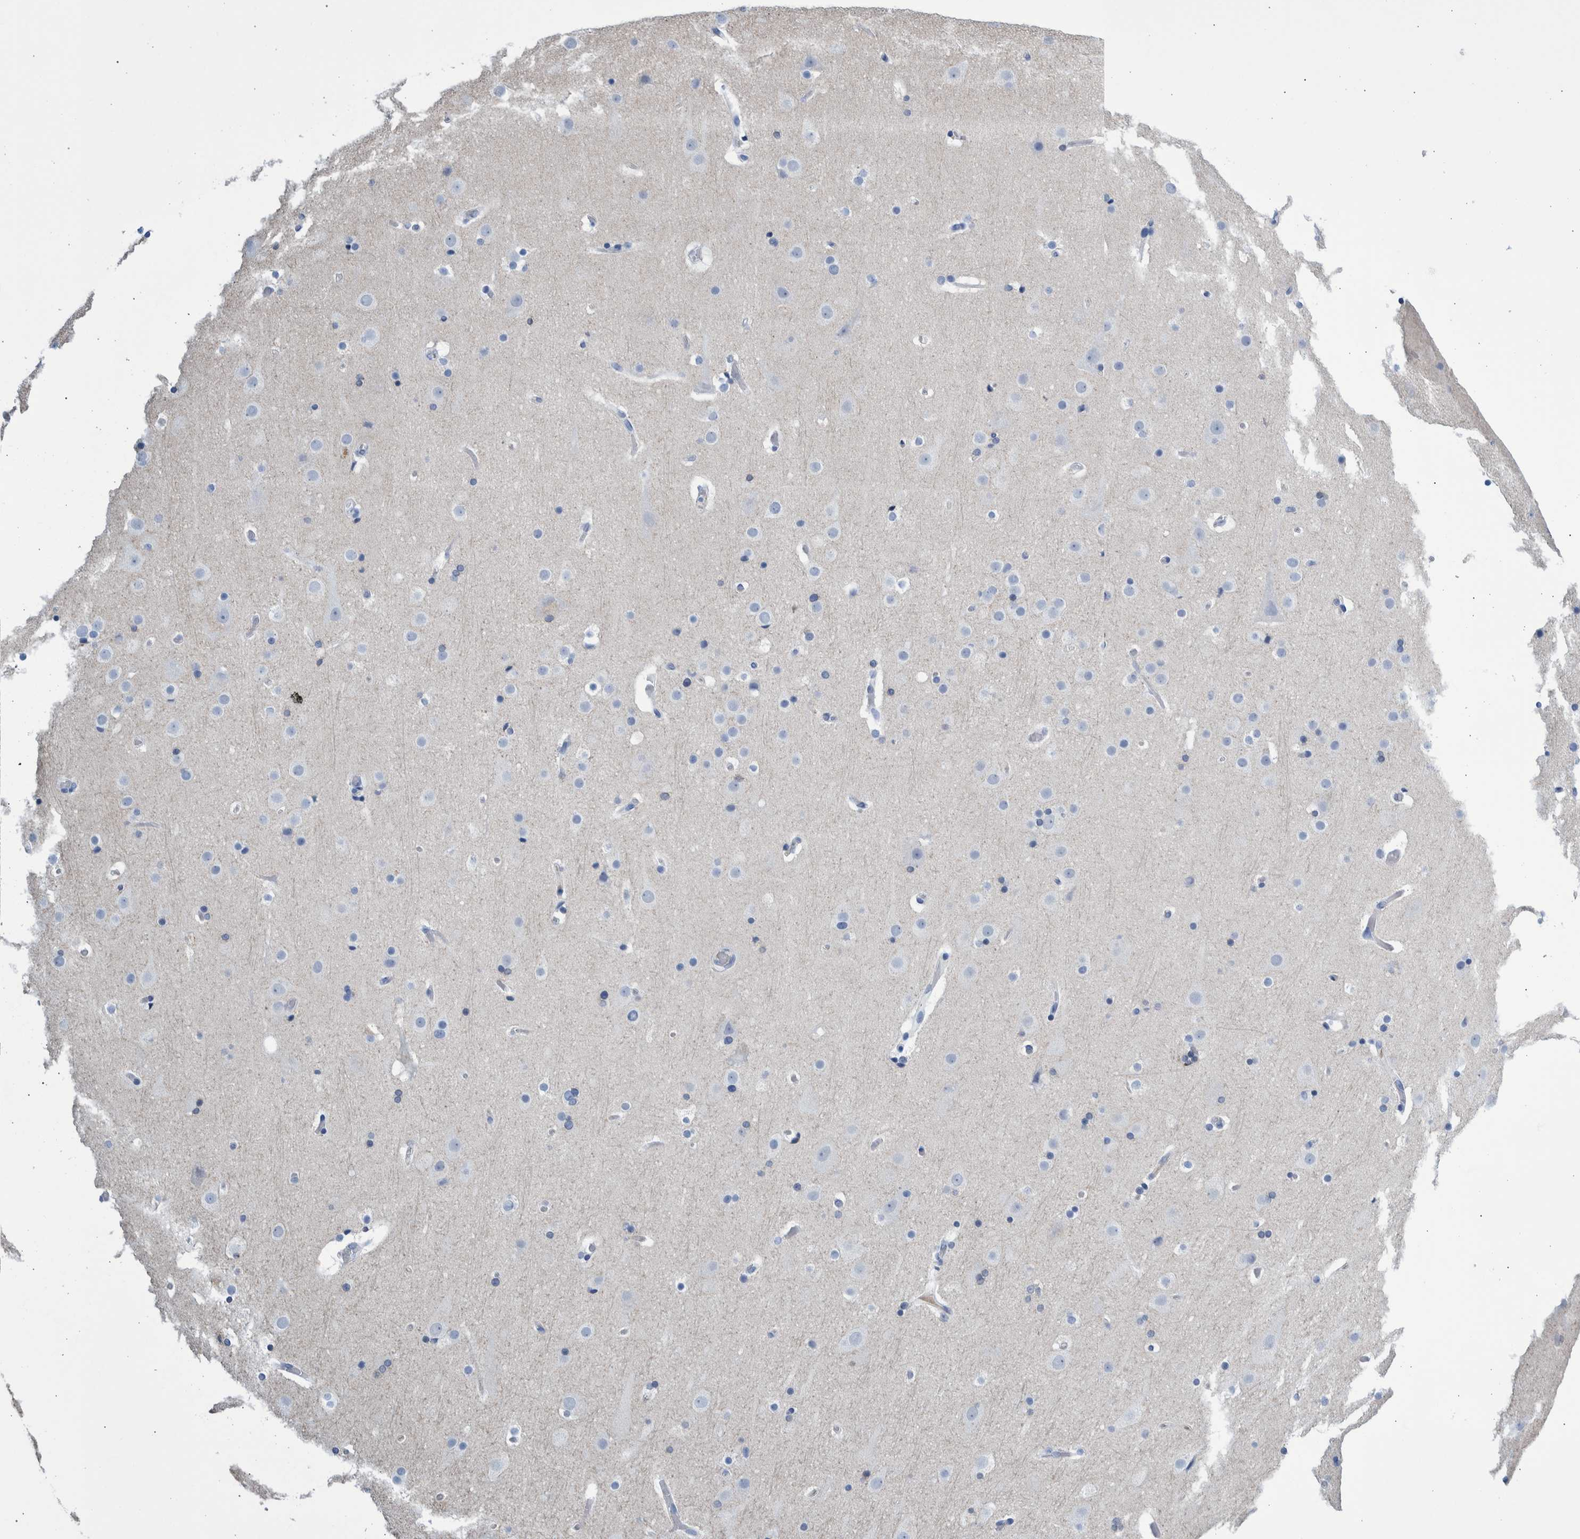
{"staining": {"intensity": "negative", "quantity": "none", "location": "none"}, "tissue": "cerebral cortex", "cell_type": "Endothelial cells", "image_type": "normal", "snomed": [{"axis": "morphology", "description": "Normal tissue, NOS"}, {"axis": "topography", "description": "Cerebral cortex"}], "caption": "Cerebral cortex was stained to show a protein in brown. There is no significant expression in endothelial cells.", "gene": "SLC34A3", "patient": {"sex": "male", "age": 57}}